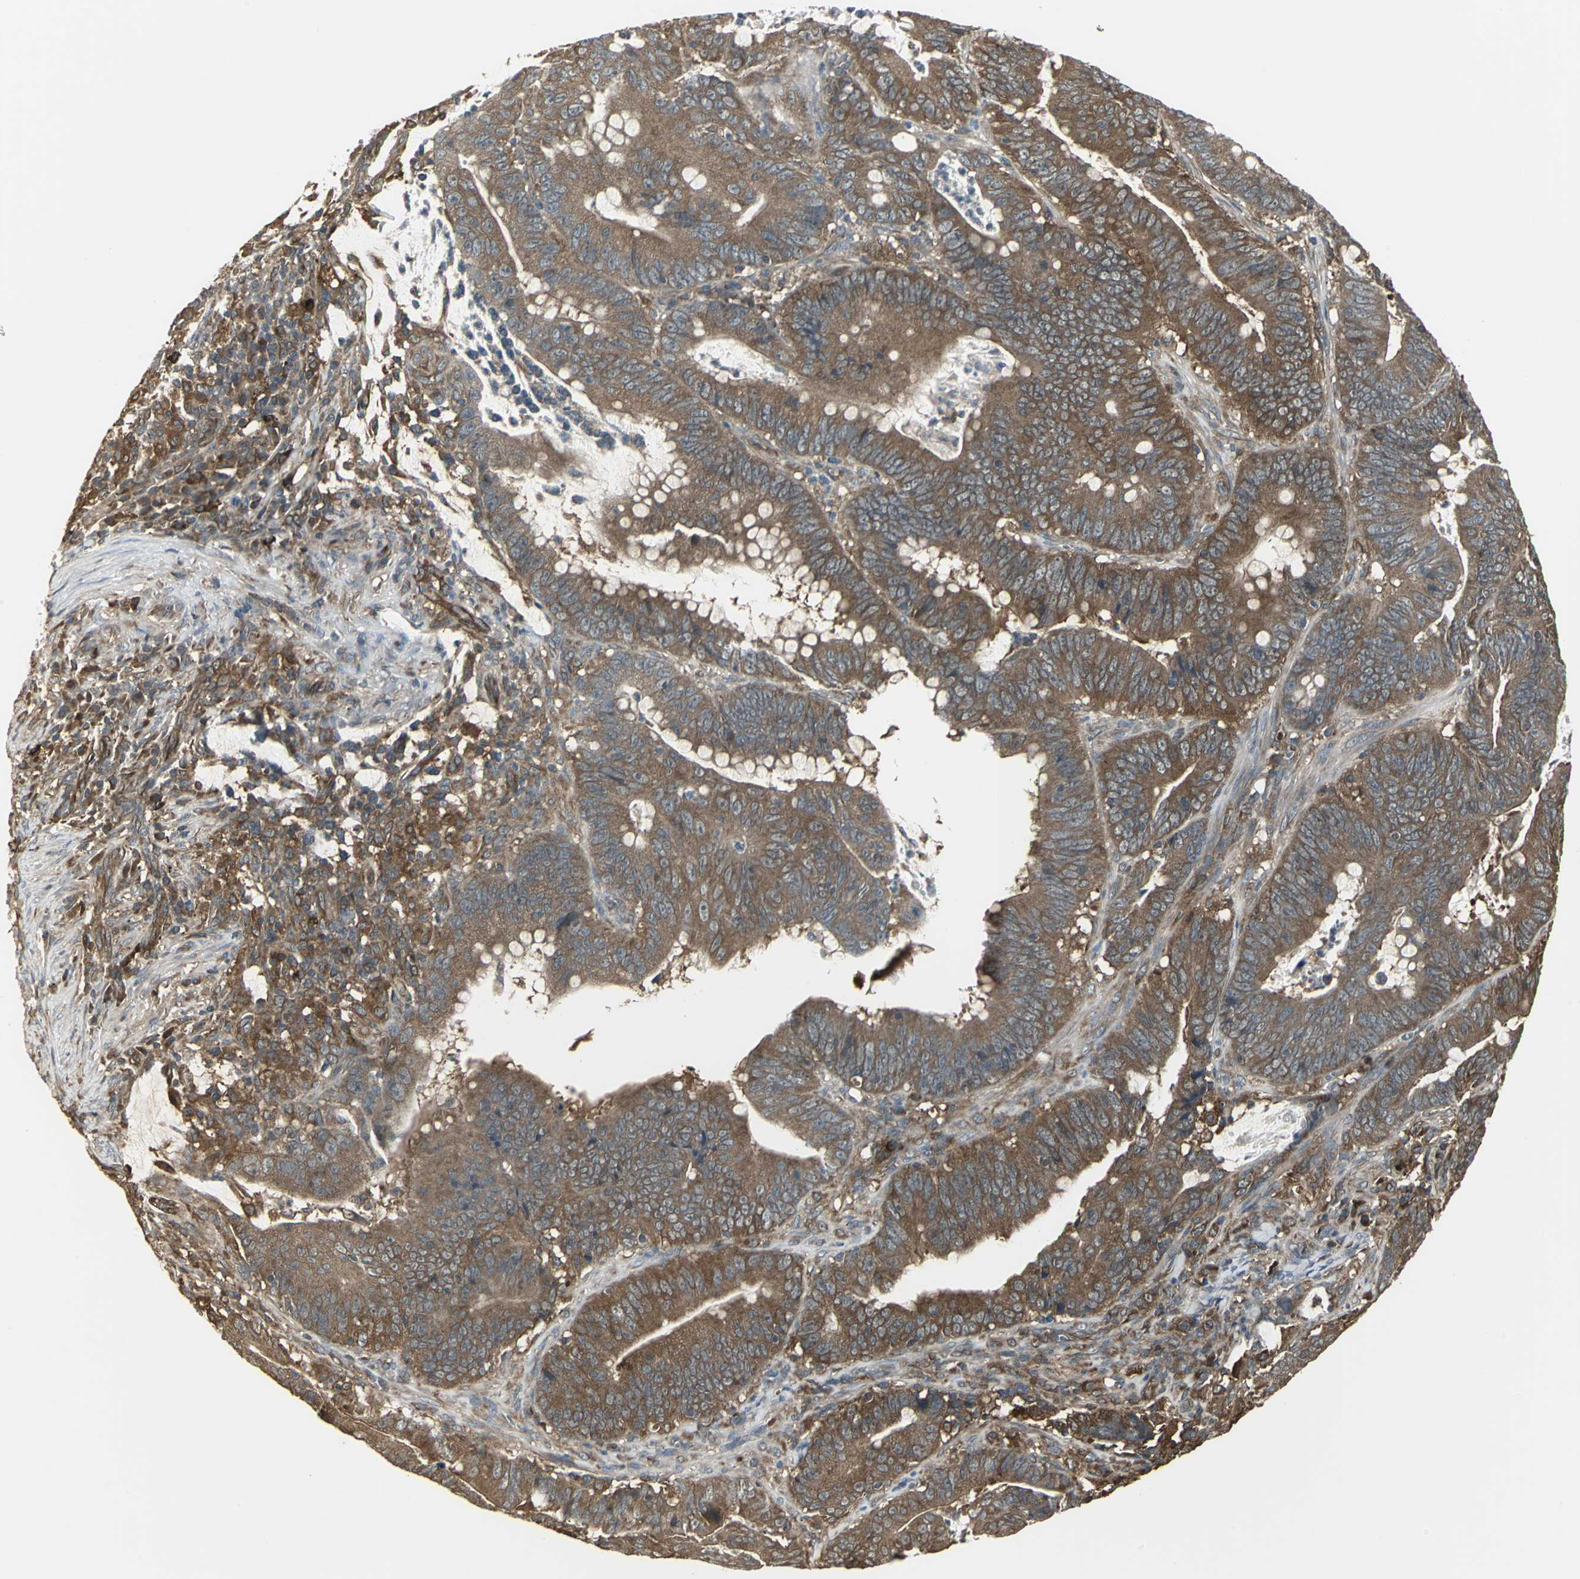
{"staining": {"intensity": "strong", "quantity": ">75%", "location": "cytoplasmic/membranous"}, "tissue": "colorectal cancer", "cell_type": "Tumor cells", "image_type": "cancer", "snomed": [{"axis": "morphology", "description": "Adenocarcinoma, NOS"}, {"axis": "topography", "description": "Colon"}], "caption": "A photomicrograph of colorectal cancer (adenocarcinoma) stained for a protein exhibits strong cytoplasmic/membranous brown staining in tumor cells.", "gene": "PRXL2B", "patient": {"sex": "male", "age": 45}}